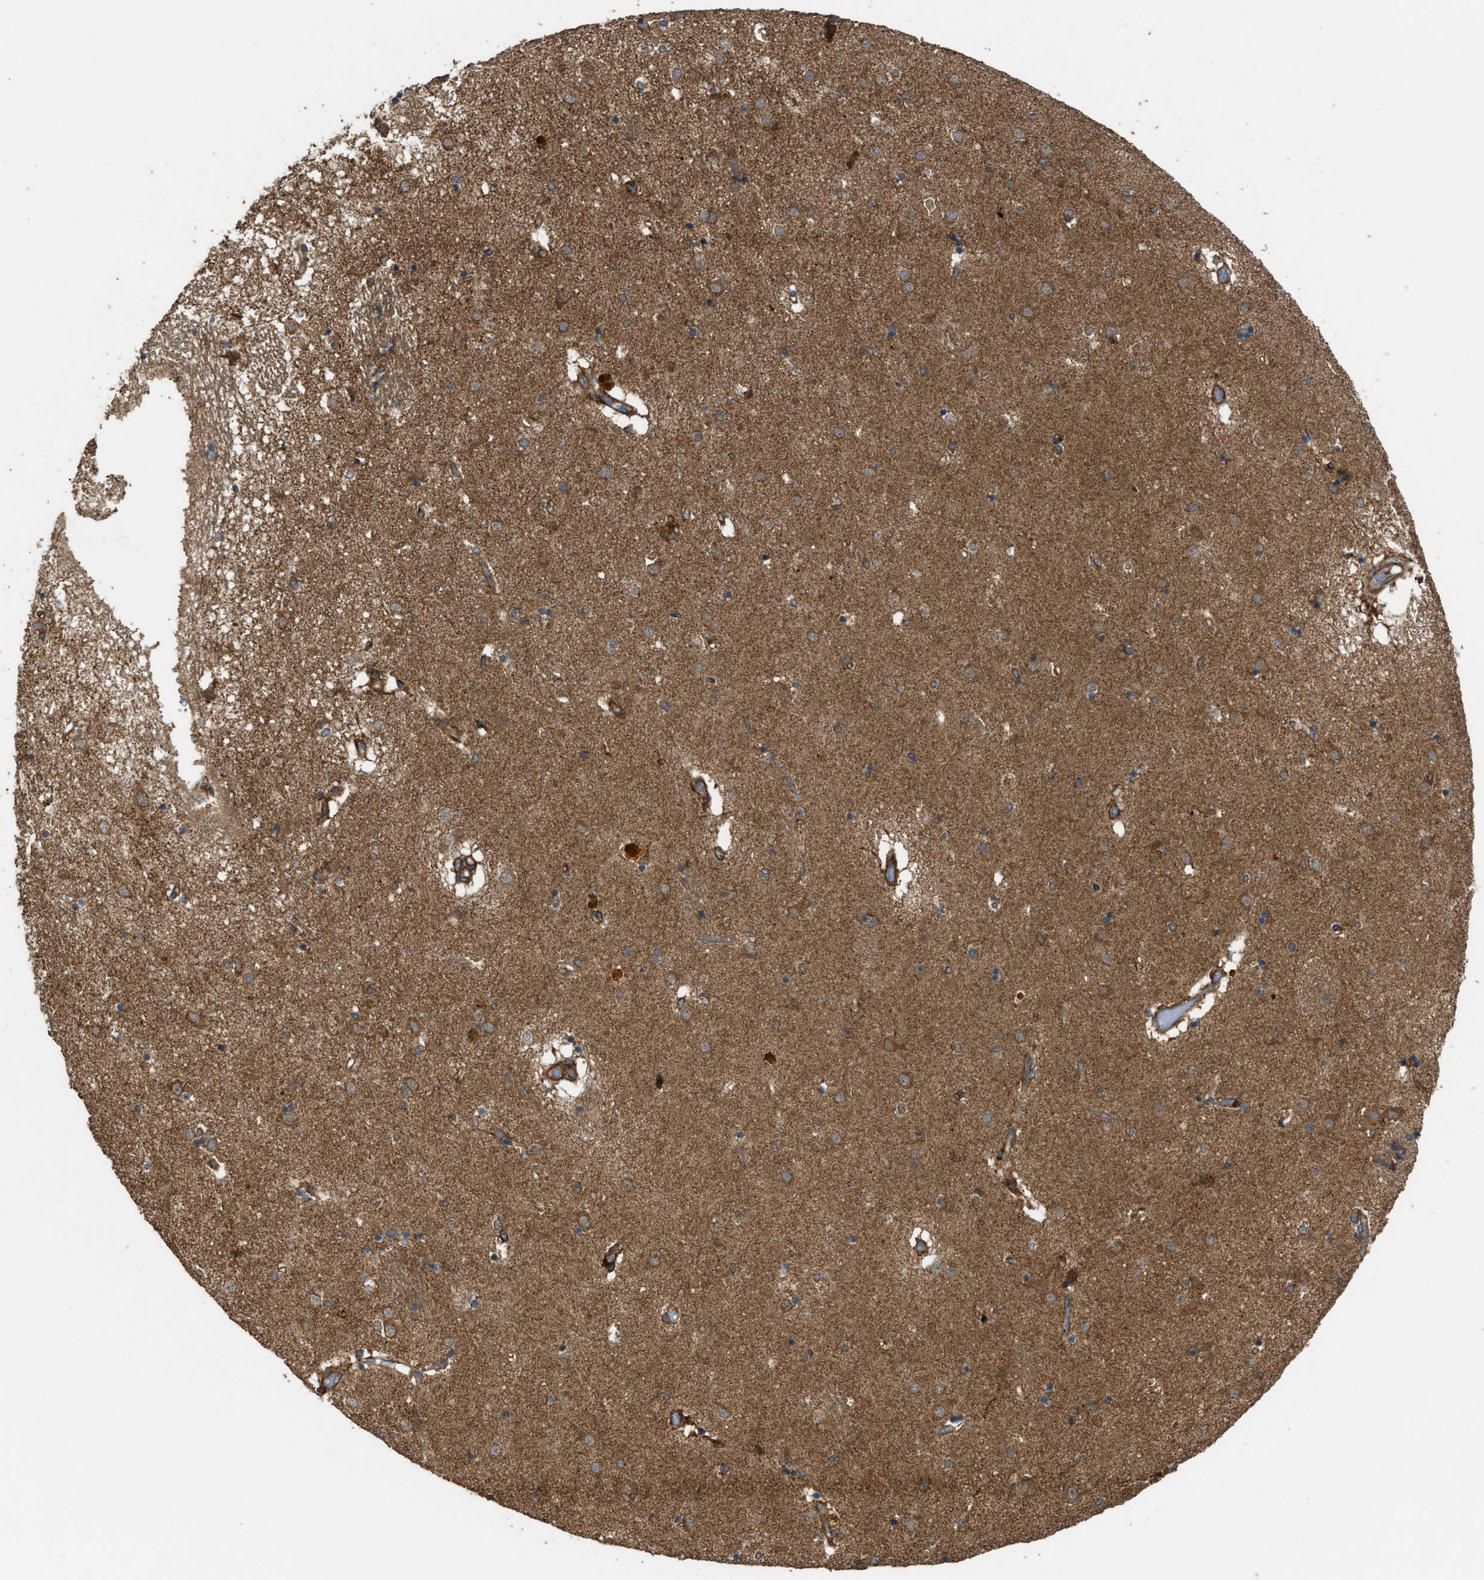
{"staining": {"intensity": "moderate", "quantity": ">75%", "location": "cytoplasmic/membranous"}, "tissue": "caudate", "cell_type": "Glial cells", "image_type": "normal", "snomed": [{"axis": "morphology", "description": "Normal tissue, NOS"}, {"axis": "topography", "description": "Lateral ventricle wall"}], "caption": "A brown stain shows moderate cytoplasmic/membranous expression of a protein in glial cells of unremarkable human caudate.", "gene": "EGLN1", "patient": {"sex": "male", "age": 70}}